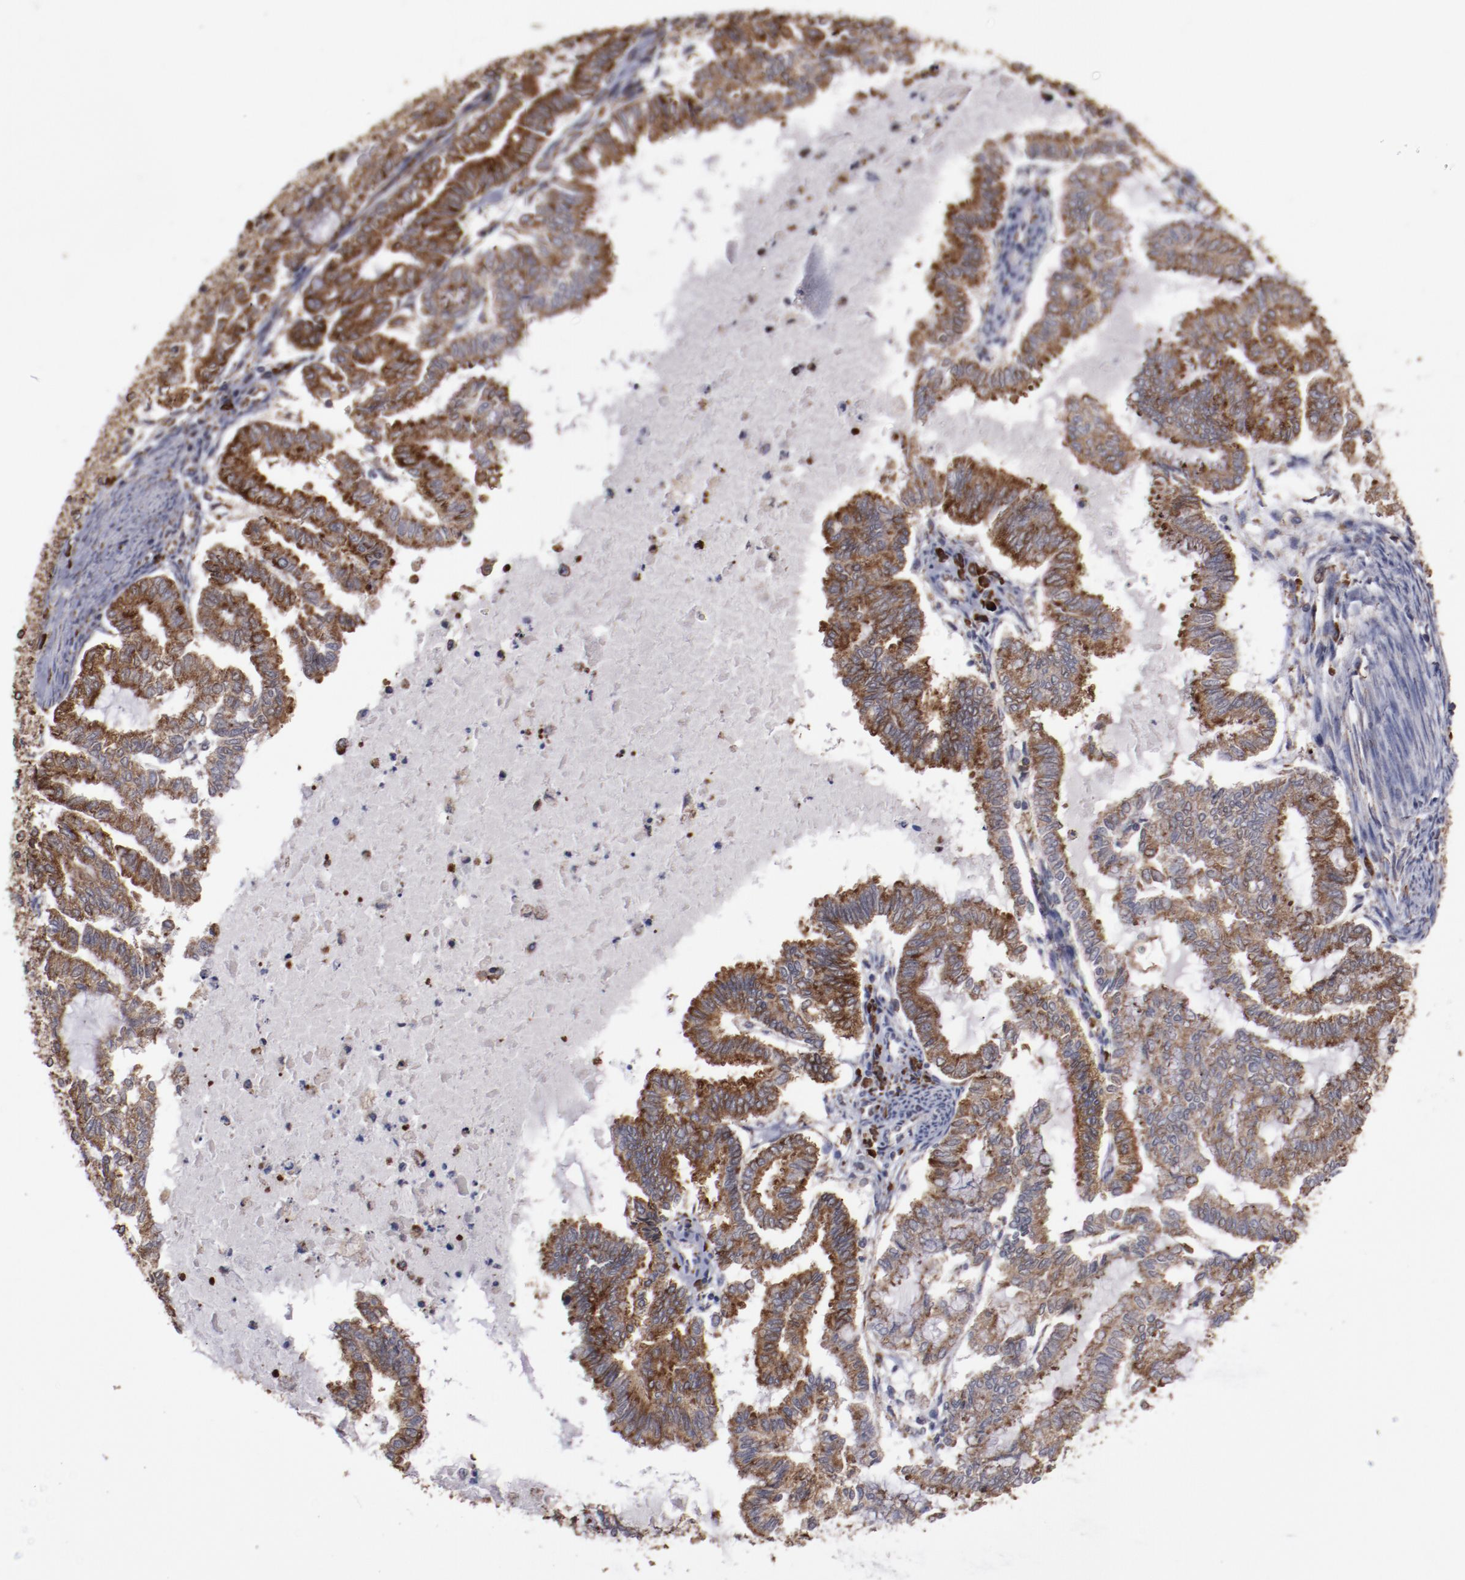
{"staining": {"intensity": "strong", "quantity": ">75%", "location": "cytoplasmic/membranous"}, "tissue": "endometrial cancer", "cell_type": "Tumor cells", "image_type": "cancer", "snomed": [{"axis": "morphology", "description": "Adenocarcinoma, NOS"}, {"axis": "topography", "description": "Endometrium"}], "caption": "A photomicrograph showing strong cytoplasmic/membranous staining in approximately >75% of tumor cells in endometrial cancer, as visualized by brown immunohistochemical staining.", "gene": "RPS4Y1", "patient": {"sex": "female", "age": 79}}